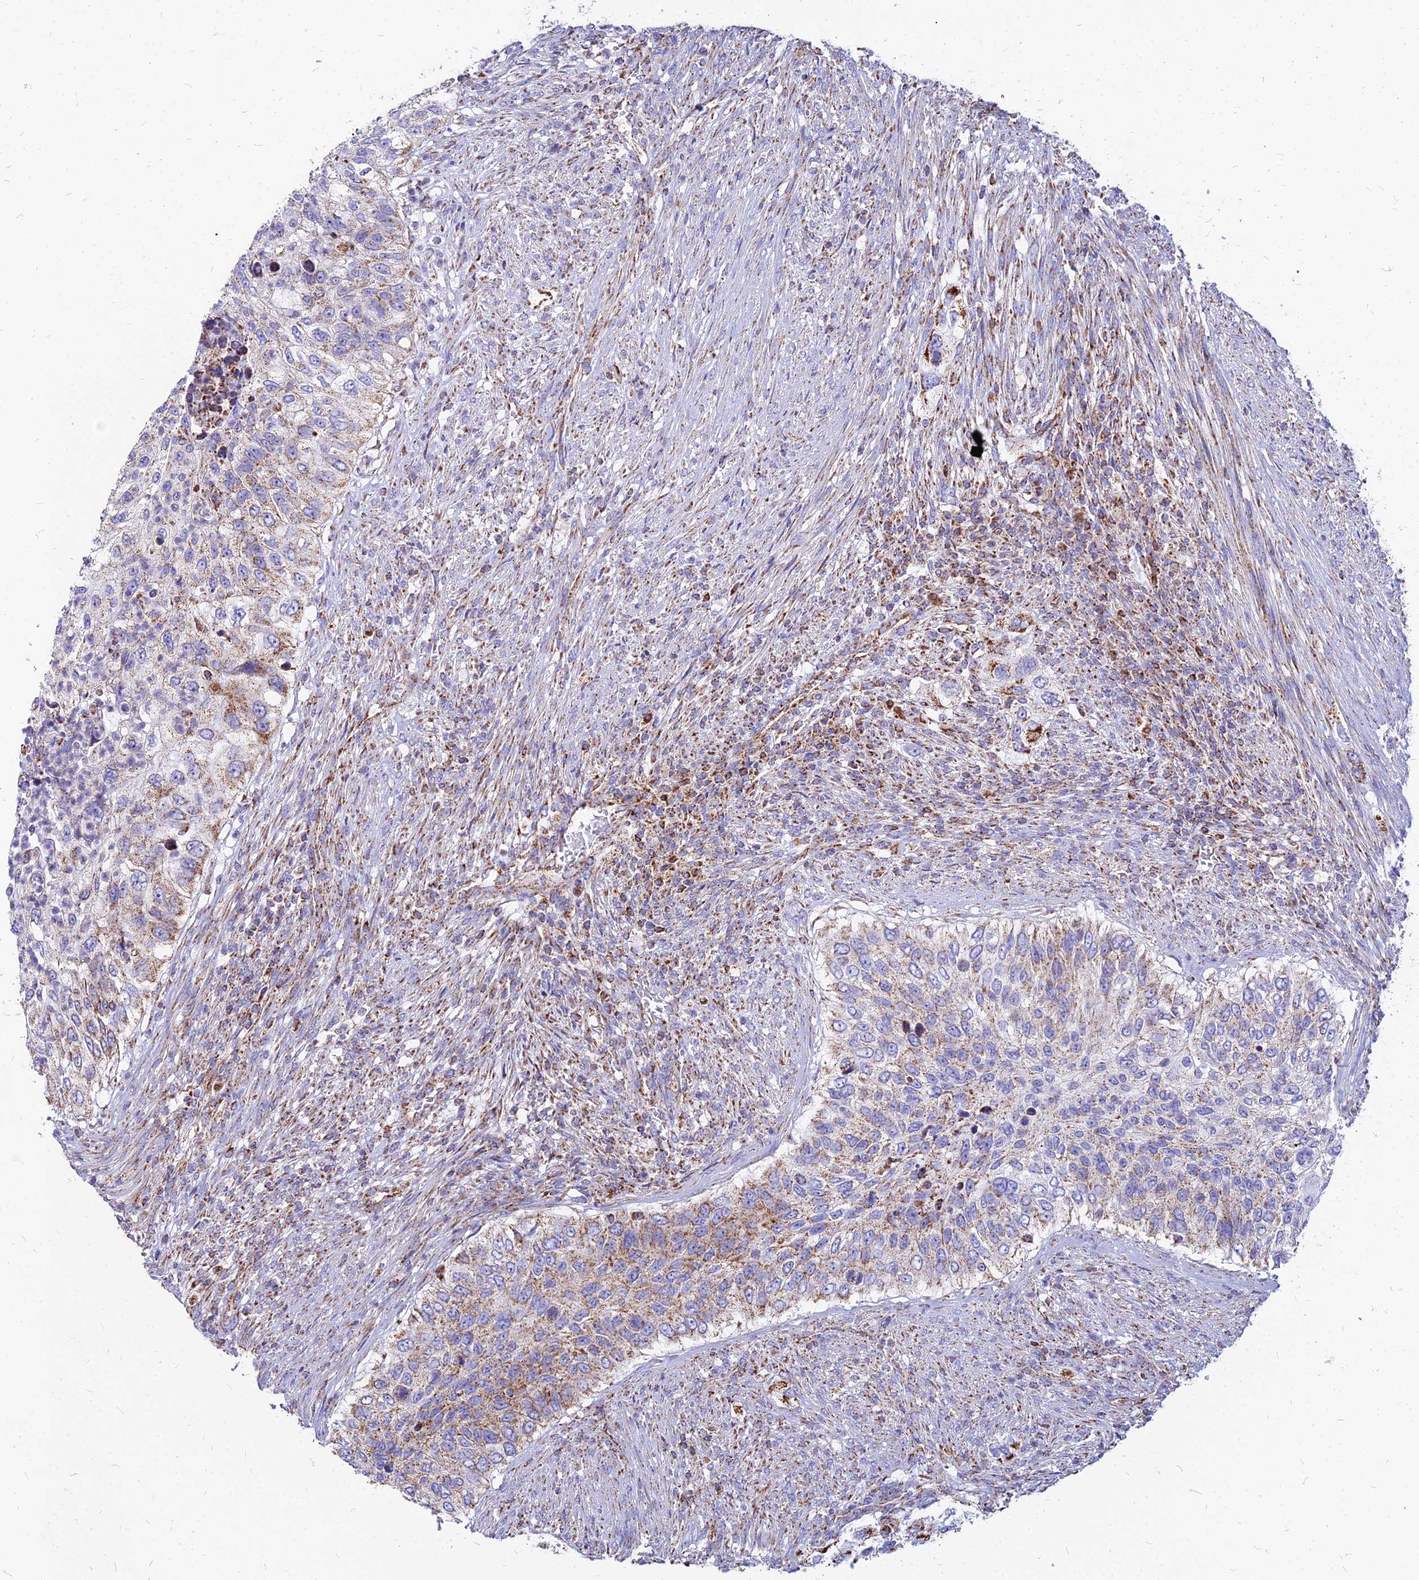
{"staining": {"intensity": "moderate", "quantity": ">75%", "location": "cytoplasmic/membranous"}, "tissue": "urothelial cancer", "cell_type": "Tumor cells", "image_type": "cancer", "snomed": [{"axis": "morphology", "description": "Urothelial carcinoma, High grade"}, {"axis": "topography", "description": "Urinary bladder"}], "caption": "High-magnification brightfield microscopy of high-grade urothelial carcinoma stained with DAB (brown) and counterstained with hematoxylin (blue). tumor cells exhibit moderate cytoplasmic/membranous expression is appreciated in approximately>75% of cells.", "gene": "DLD", "patient": {"sex": "female", "age": 60}}